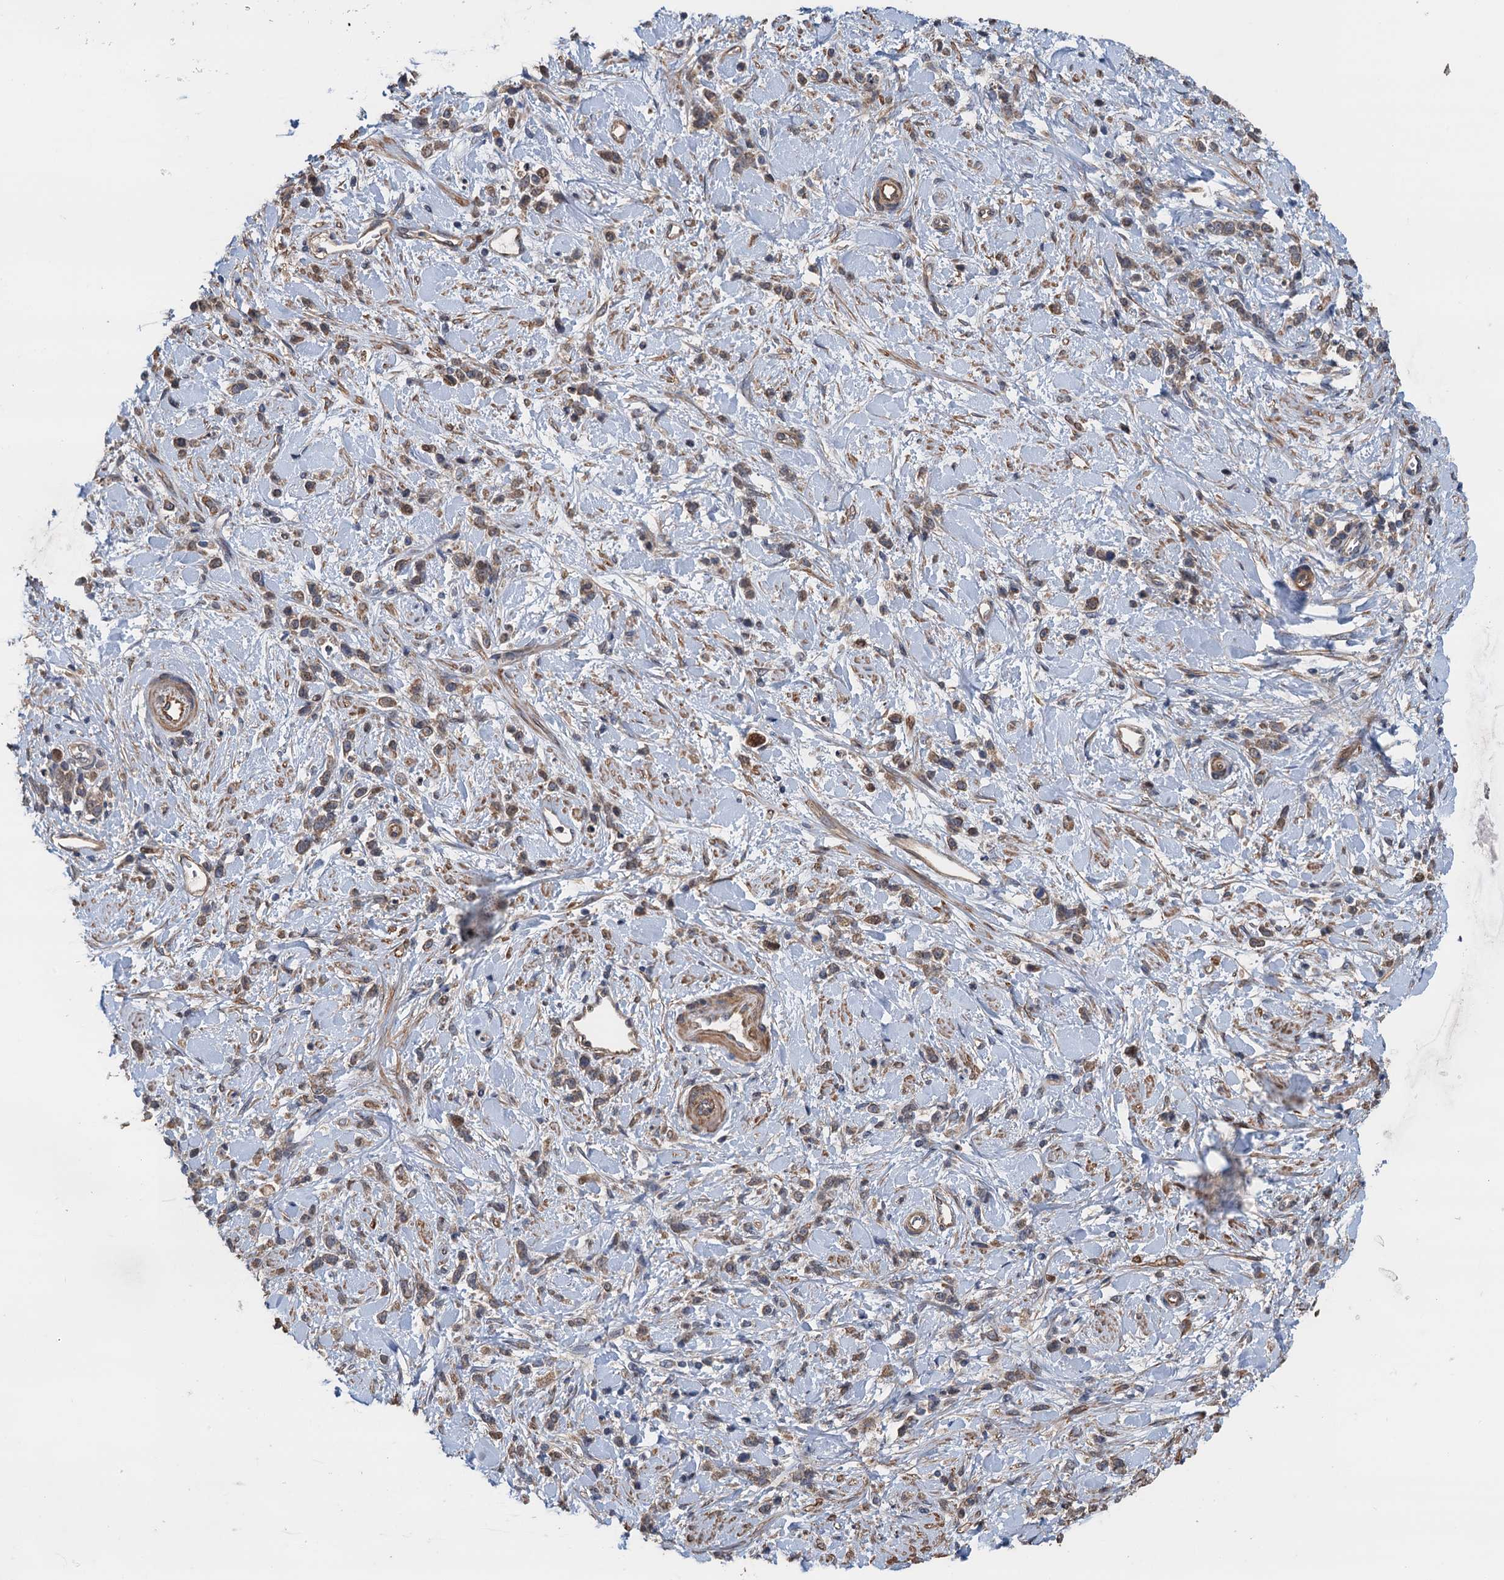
{"staining": {"intensity": "weak", "quantity": ">75%", "location": "cytoplasmic/membranous"}, "tissue": "stomach cancer", "cell_type": "Tumor cells", "image_type": "cancer", "snomed": [{"axis": "morphology", "description": "Adenocarcinoma, NOS"}, {"axis": "topography", "description": "Stomach"}], "caption": "The photomicrograph displays staining of adenocarcinoma (stomach), revealing weak cytoplasmic/membranous protein expression (brown color) within tumor cells.", "gene": "MEAK7", "patient": {"sex": "female", "age": 60}}